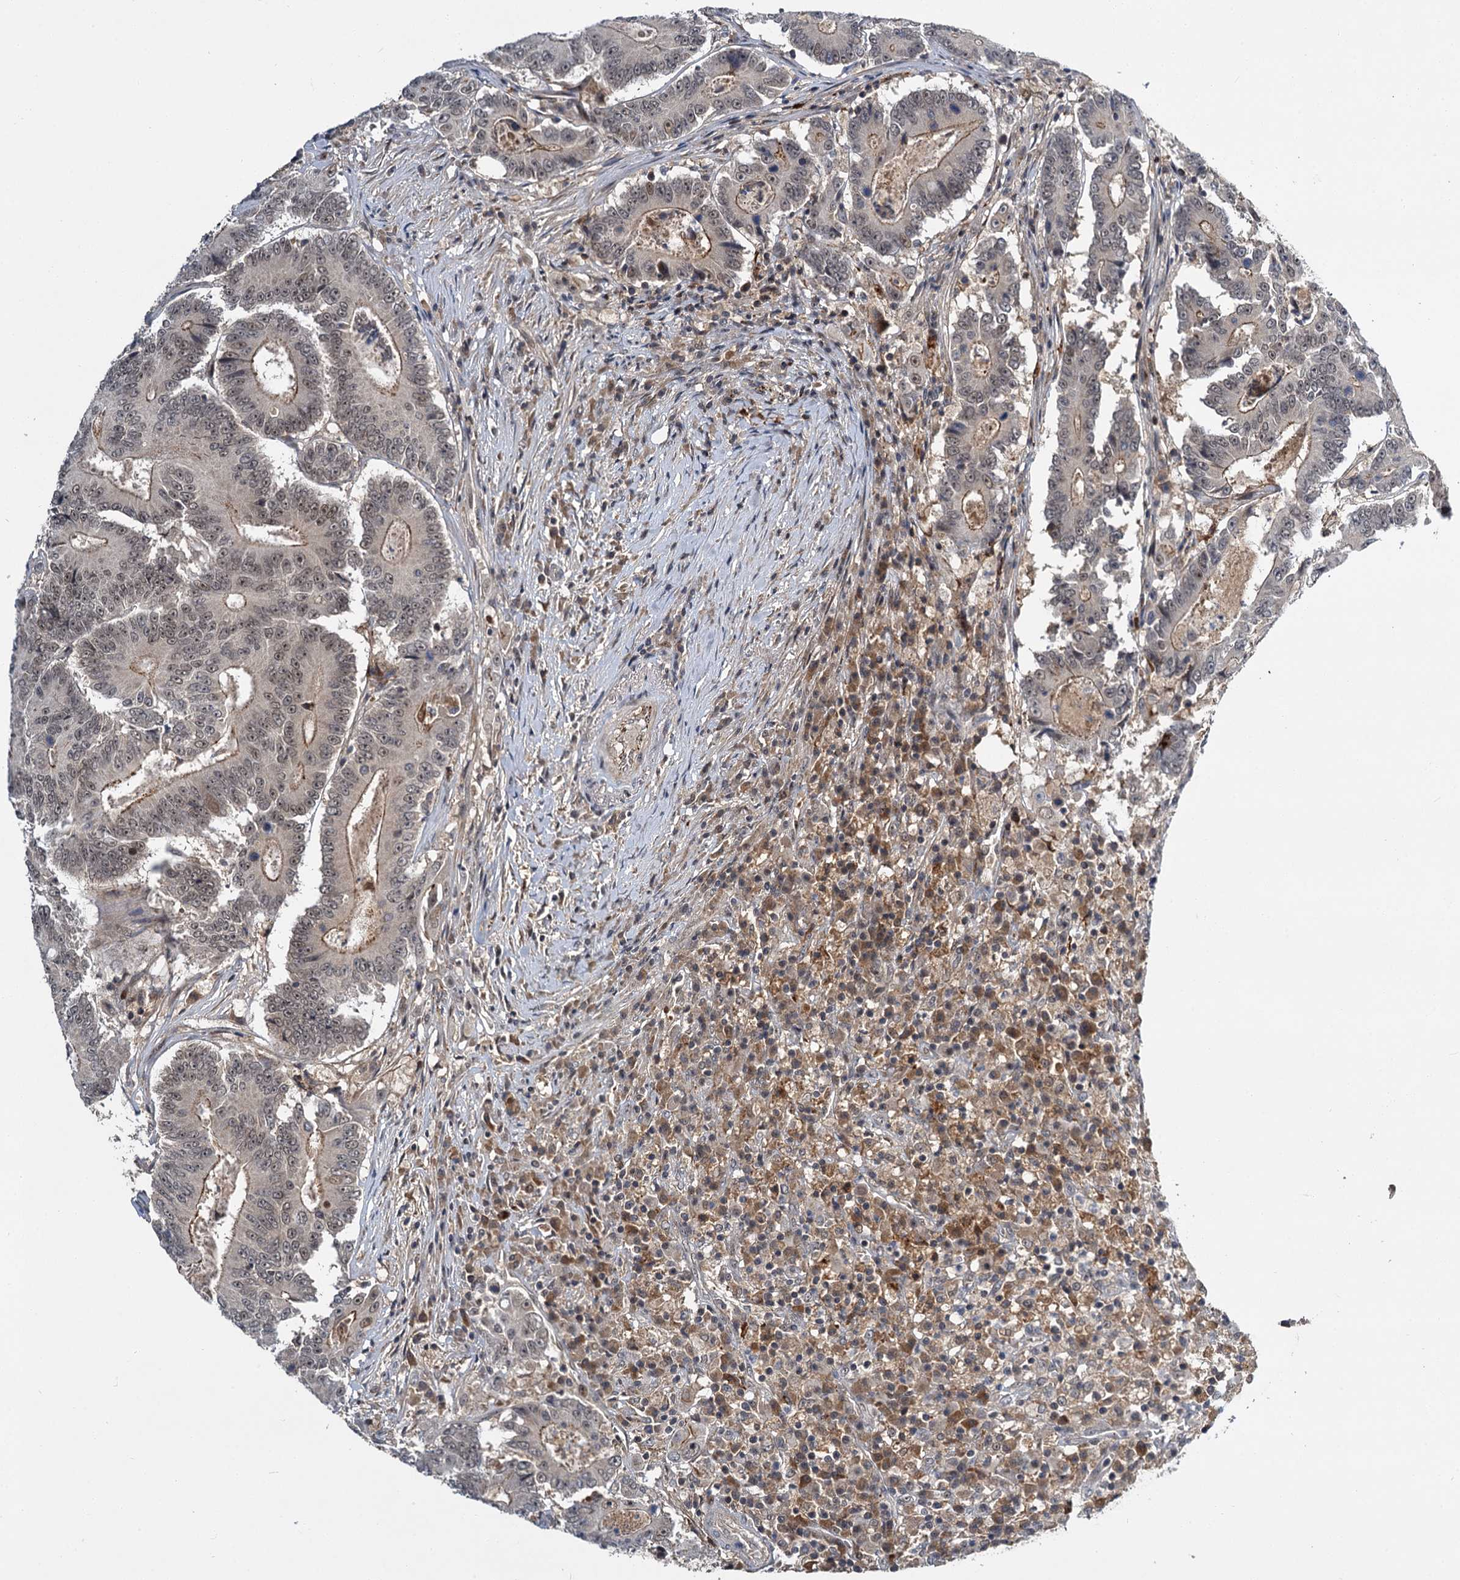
{"staining": {"intensity": "weak", "quantity": "25%-75%", "location": "cytoplasmic/membranous"}, "tissue": "colorectal cancer", "cell_type": "Tumor cells", "image_type": "cancer", "snomed": [{"axis": "morphology", "description": "Adenocarcinoma, NOS"}, {"axis": "topography", "description": "Colon"}], "caption": "The image shows staining of colorectal cancer (adenocarcinoma), revealing weak cytoplasmic/membranous protein positivity (brown color) within tumor cells.", "gene": "MBD6", "patient": {"sex": "male", "age": 83}}